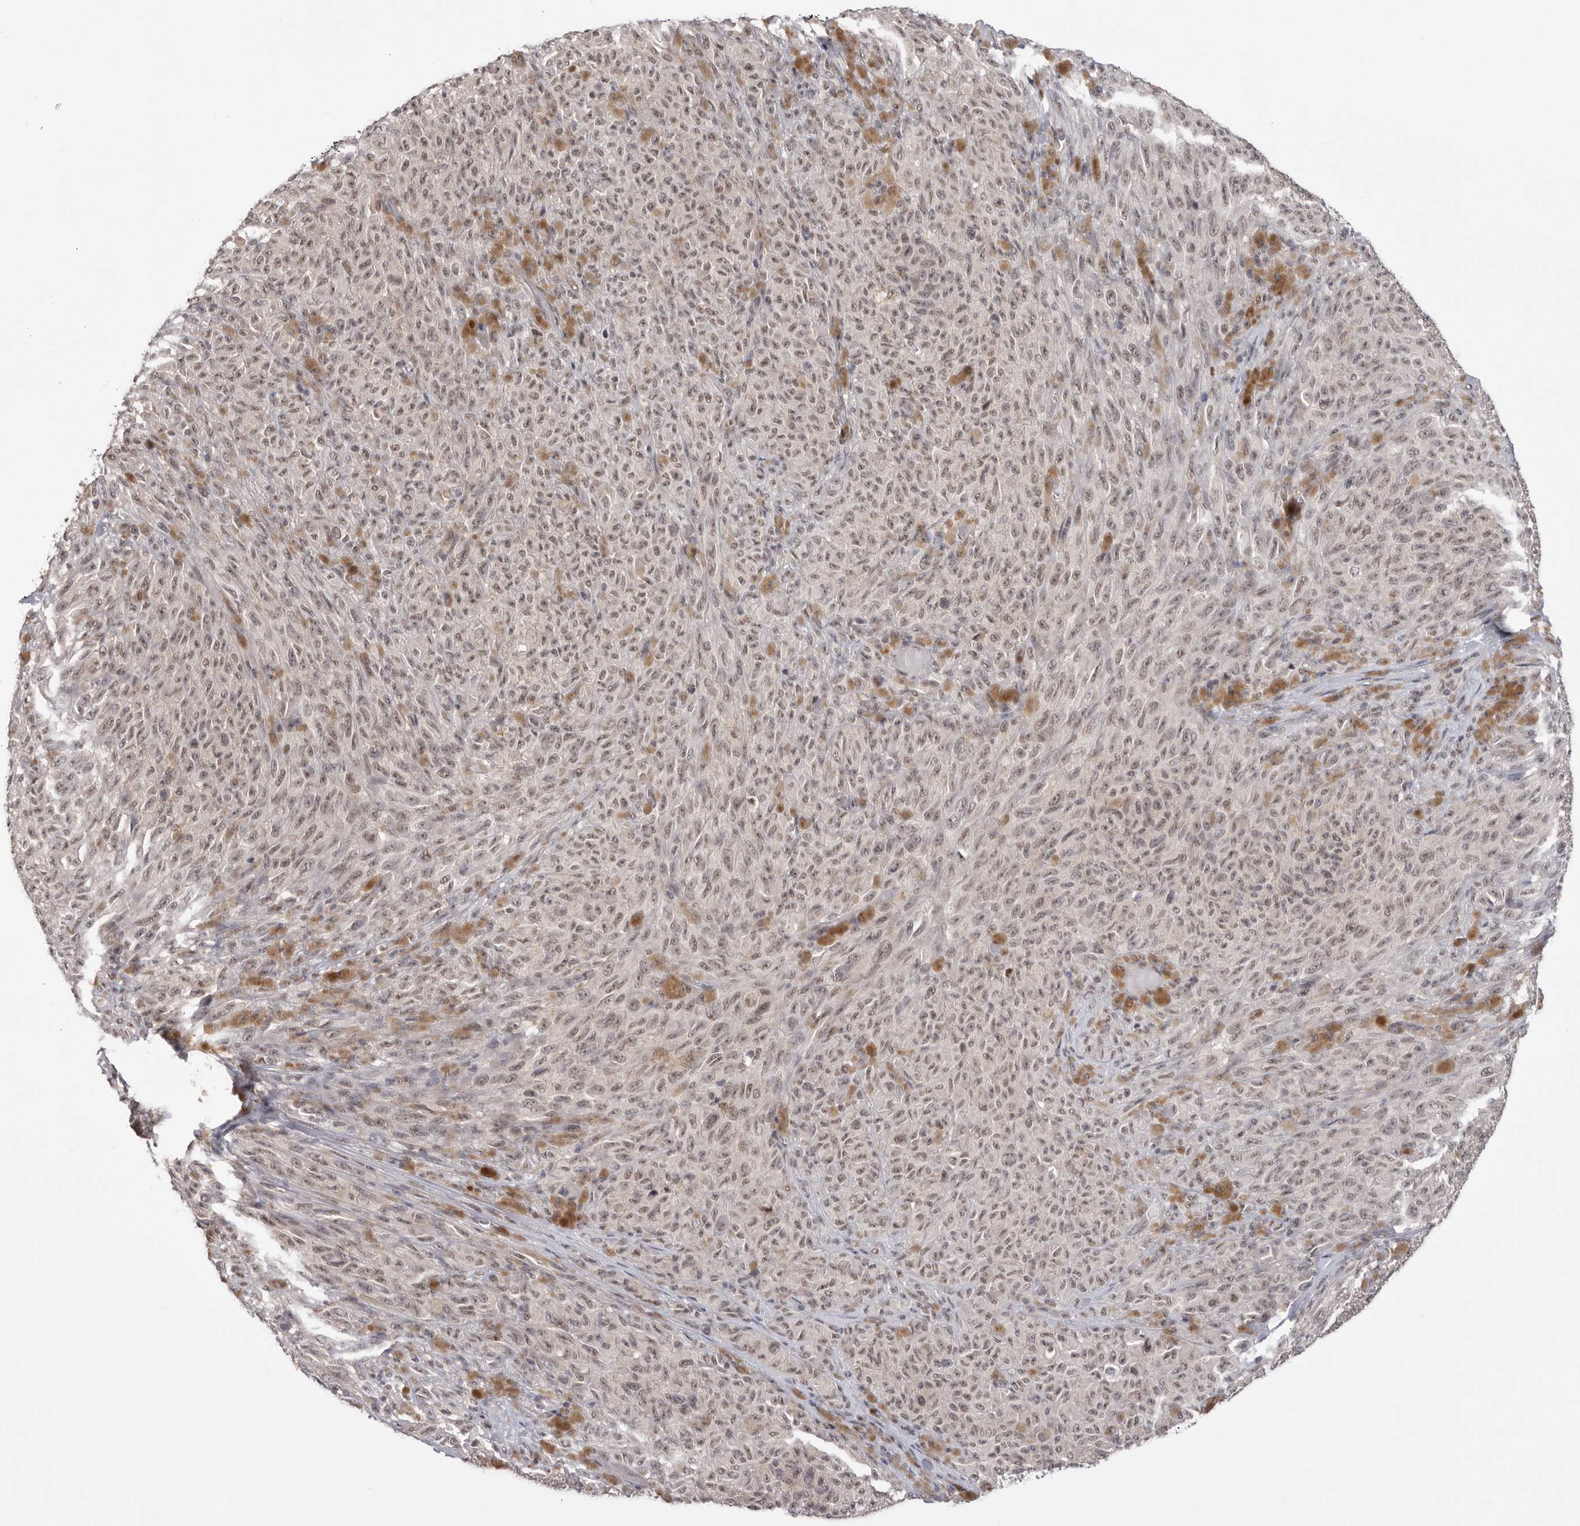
{"staining": {"intensity": "weak", "quantity": ">75%", "location": "nuclear"}, "tissue": "melanoma", "cell_type": "Tumor cells", "image_type": "cancer", "snomed": [{"axis": "morphology", "description": "Malignant melanoma, NOS"}, {"axis": "topography", "description": "Skin"}], "caption": "Tumor cells demonstrate weak nuclear staining in about >75% of cells in melanoma. The protein of interest is shown in brown color, while the nuclei are stained blue.", "gene": "BCLAF3", "patient": {"sex": "female", "age": 82}}